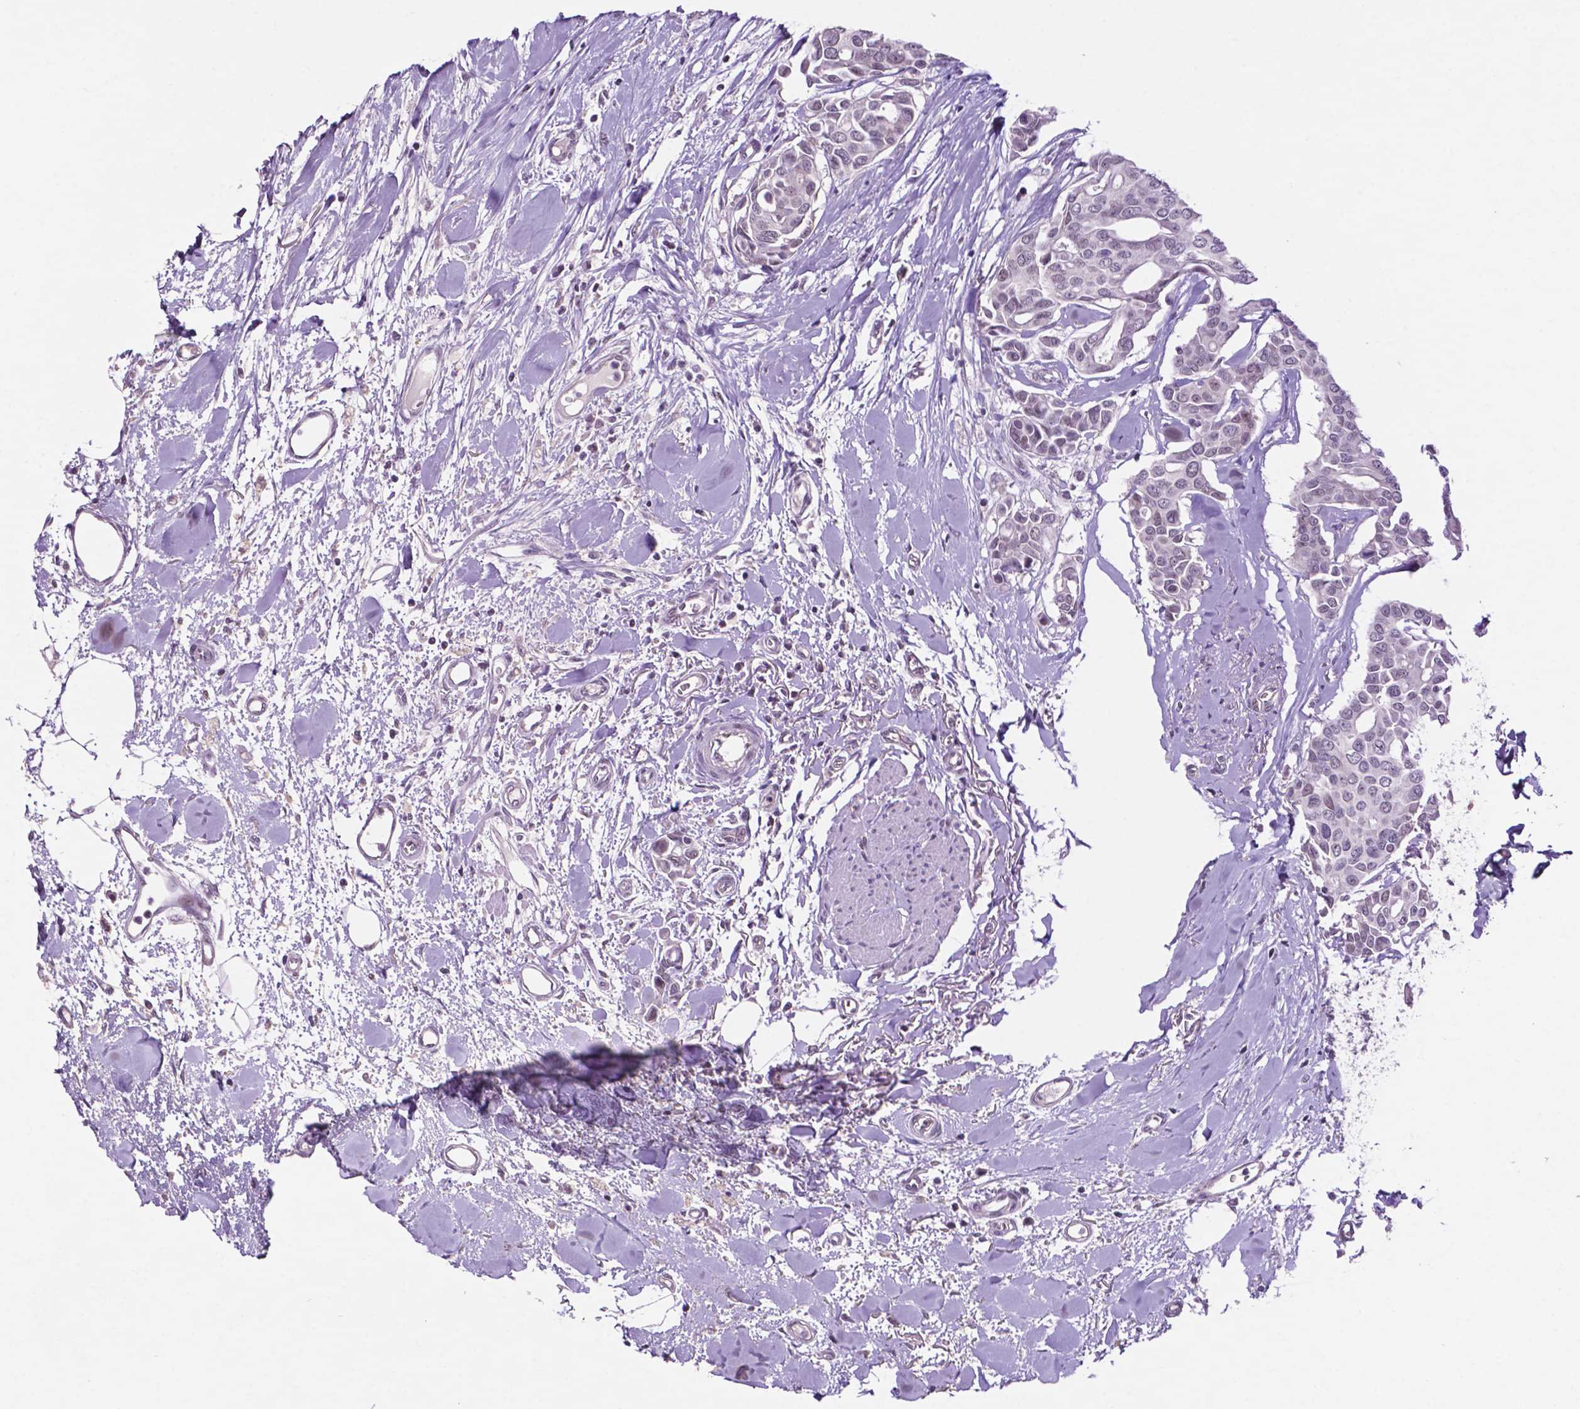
{"staining": {"intensity": "negative", "quantity": "none", "location": "none"}, "tissue": "breast cancer", "cell_type": "Tumor cells", "image_type": "cancer", "snomed": [{"axis": "morphology", "description": "Duct carcinoma"}, {"axis": "topography", "description": "Breast"}], "caption": "This is an immunohistochemistry image of breast infiltrating ductal carcinoma. There is no expression in tumor cells.", "gene": "NCOR1", "patient": {"sex": "female", "age": 54}}